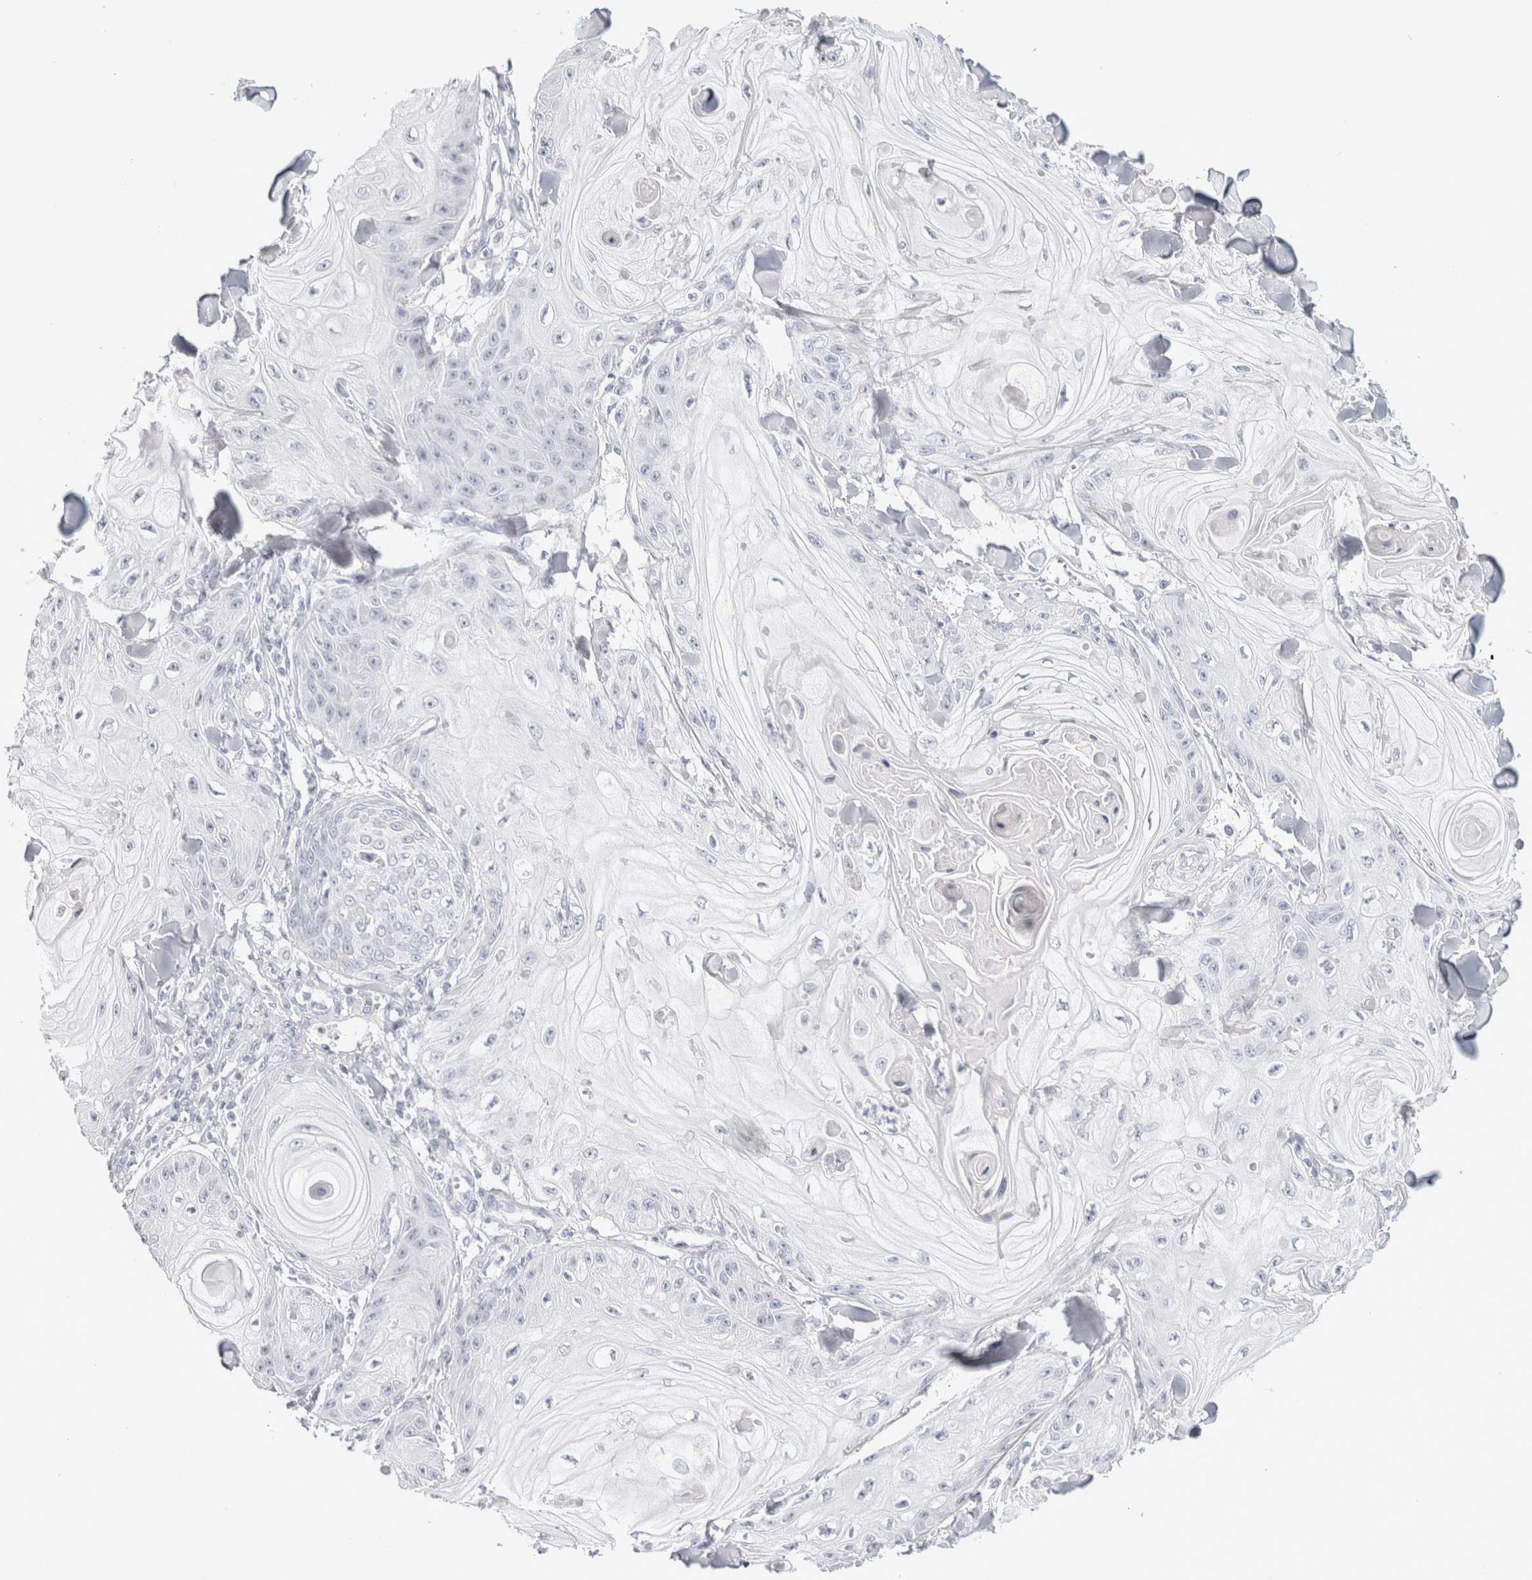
{"staining": {"intensity": "negative", "quantity": "none", "location": "none"}, "tissue": "skin cancer", "cell_type": "Tumor cells", "image_type": "cancer", "snomed": [{"axis": "morphology", "description": "Squamous cell carcinoma, NOS"}, {"axis": "topography", "description": "Skin"}], "caption": "Tumor cells show no significant protein positivity in skin cancer.", "gene": "GARIN1A", "patient": {"sex": "male", "age": 74}}